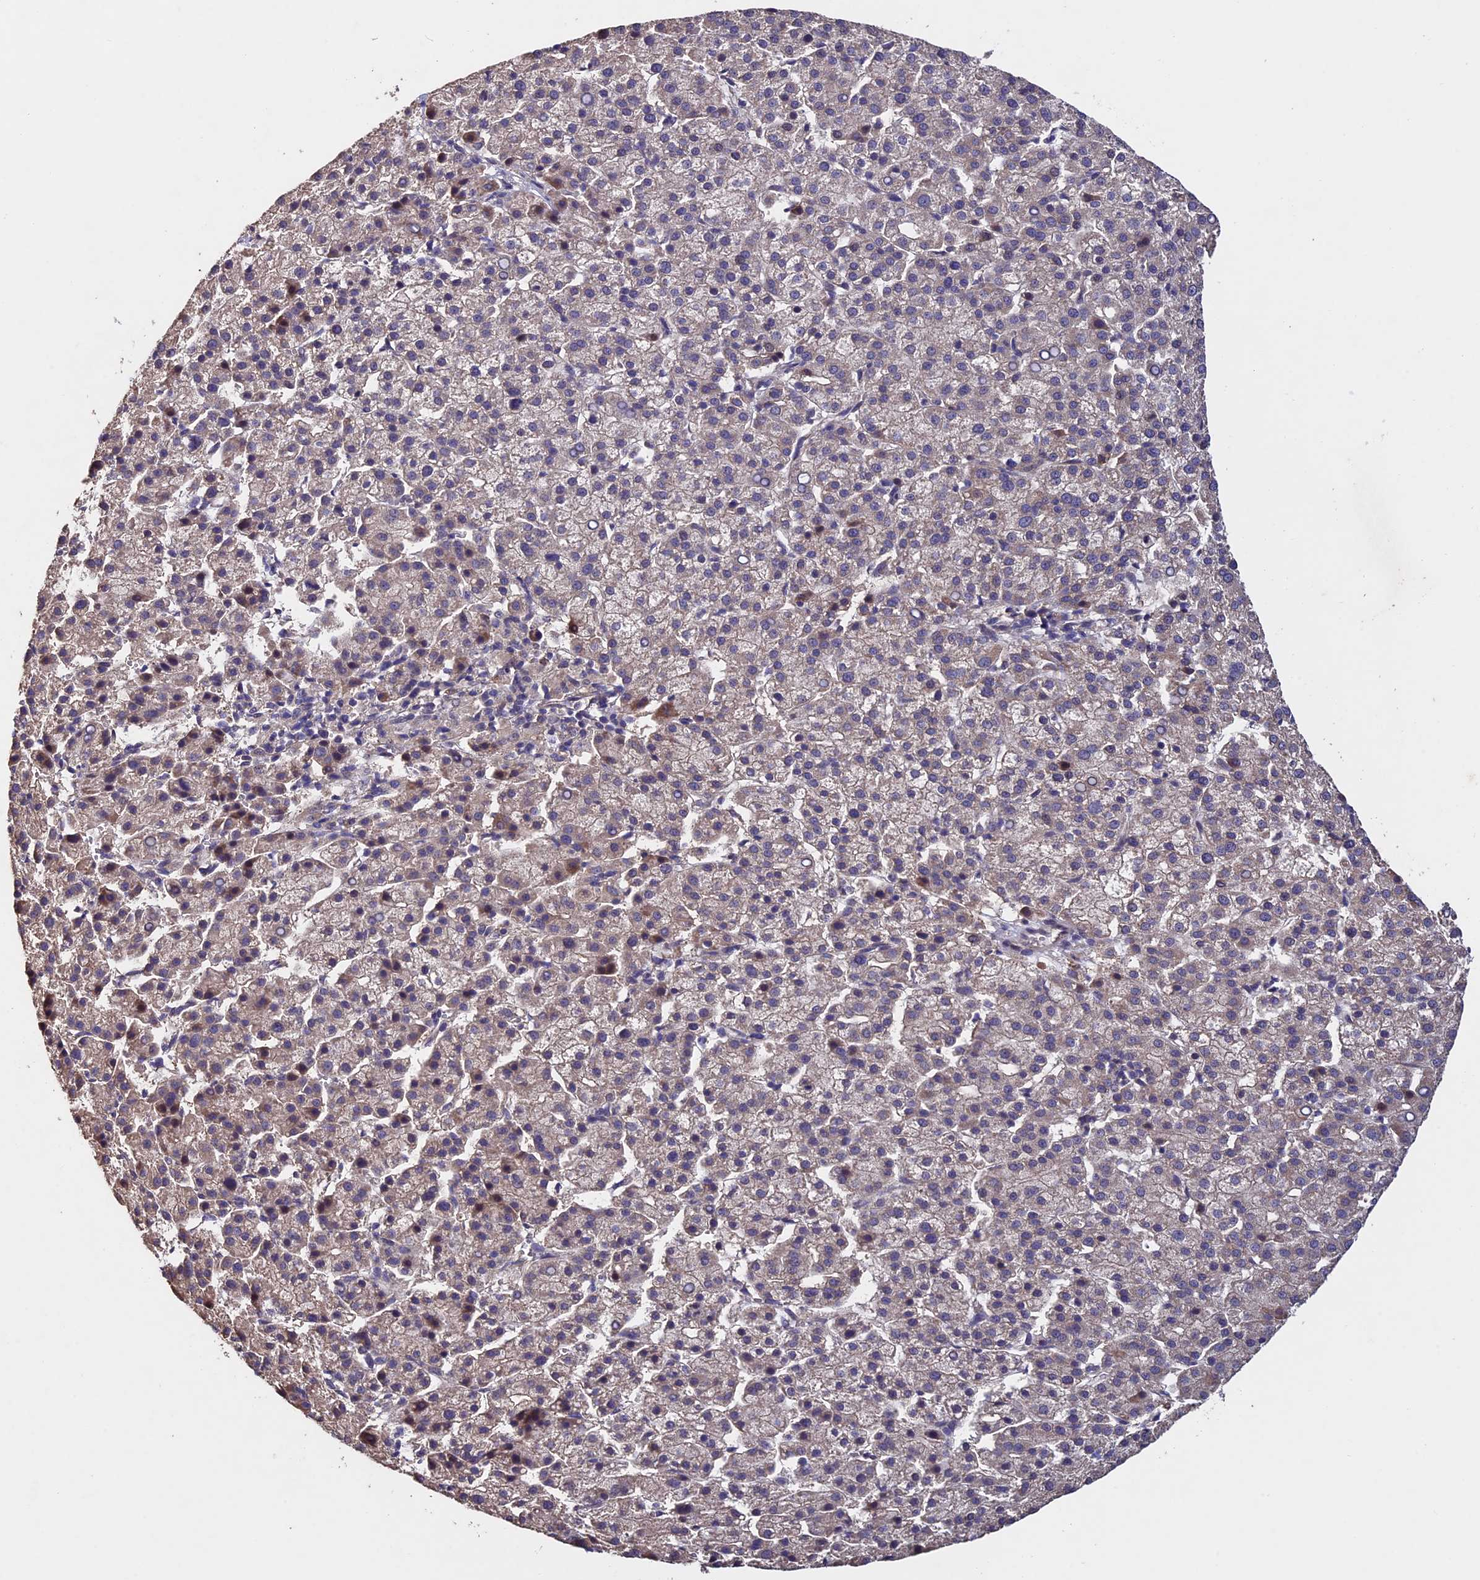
{"staining": {"intensity": "weak", "quantity": "25%-75%", "location": "cytoplasmic/membranous"}, "tissue": "liver cancer", "cell_type": "Tumor cells", "image_type": "cancer", "snomed": [{"axis": "morphology", "description": "Carcinoma, Hepatocellular, NOS"}, {"axis": "topography", "description": "Liver"}], "caption": "Liver hepatocellular carcinoma tissue shows weak cytoplasmic/membranous staining in approximately 25%-75% of tumor cells, visualized by immunohistochemistry.", "gene": "RNF17", "patient": {"sex": "female", "age": 58}}